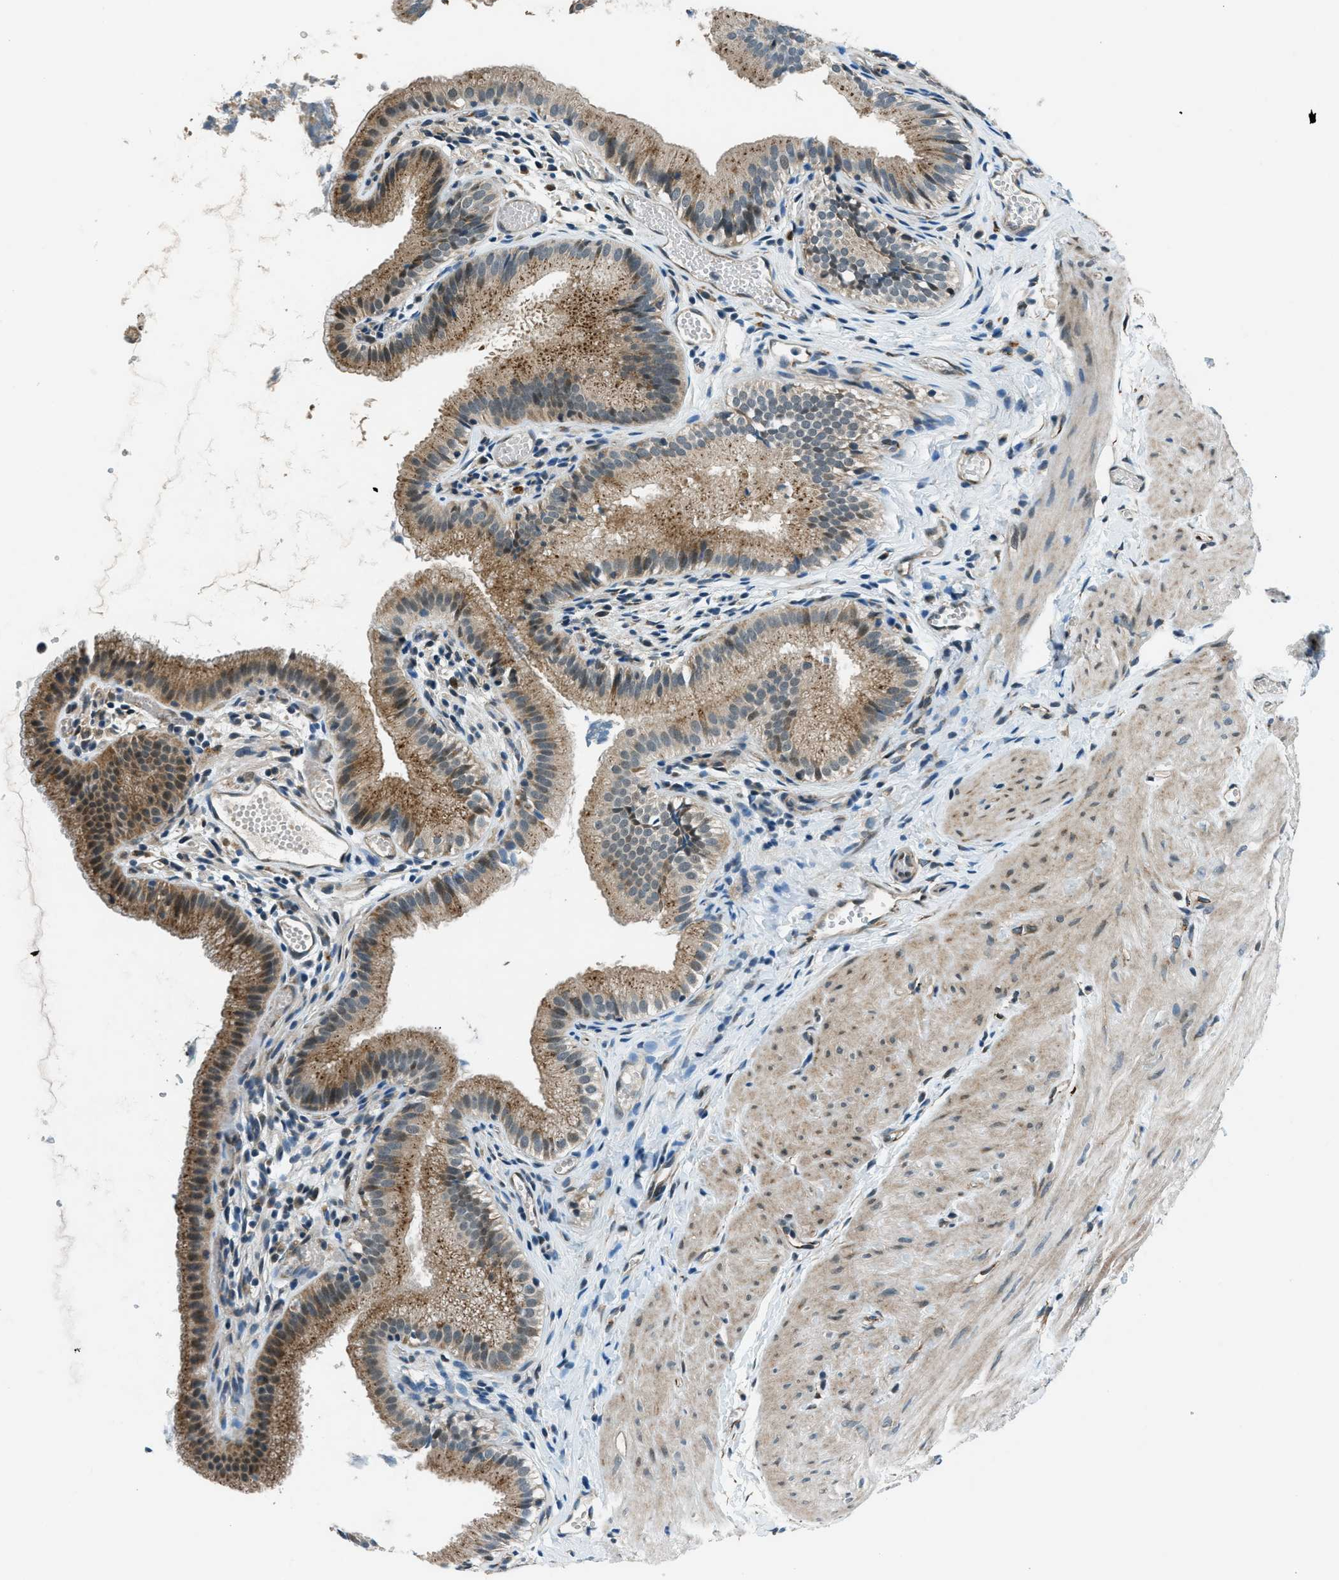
{"staining": {"intensity": "strong", "quantity": ">75%", "location": "cytoplasmic/membranous"}, "tissue": "gallbladder", "cell_type": "Glandular cells", "image_type": "normal", "snomed": [{"axis": "morphology", "description": "Normal tissue, NOS"}, {"axis": "topography", "description": "Gallbladder"}], "caption": "Protein expression analysis of unremarkable gallbladder shows strong cytoplasmic/membranous staining in about >75% of glandular cells. The staining was performed using DAB, with brown indicating positive protein expression. Nuclei are stained blue with hematoxylin.", "gene": "GINM1", "patient": {"sex": "female", "age": 26}}